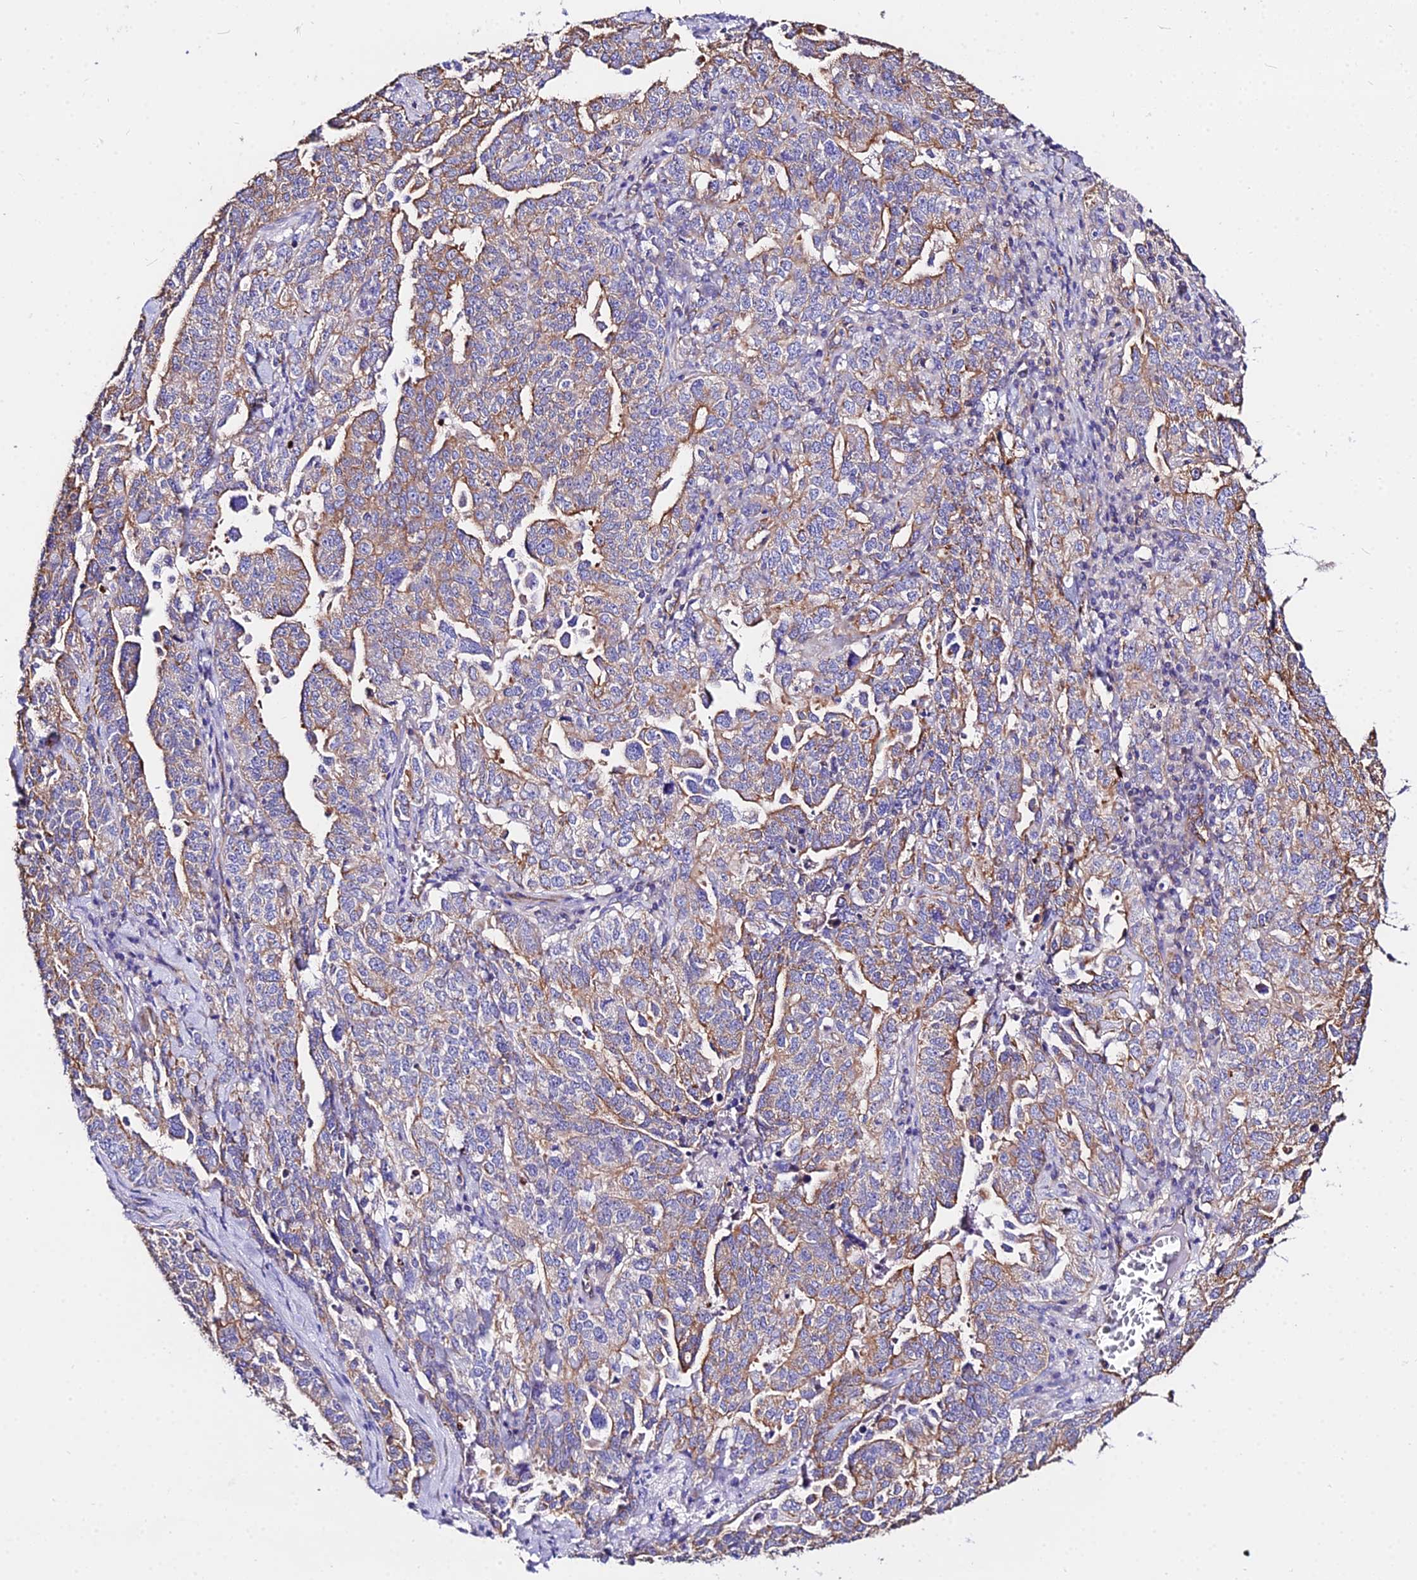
{"staining": {"intensity": "moderate", "quantity": ">75%", "location": "cytoplasmic/membranous"}, "tissue": "ovarian cancer", "cell_type": "Tumor cells", "image_type": "cancer", "snomed": [{"axis": "morphology", "description": "Carcinoma, endometroid"}, {"axis": "topography", "description": "Ovary"}], "caption": "This micrograph shows IHC staining of ovarian endometroid carcinoma, with medium moderate cytoplasmic/membranous expression in approximately >75% of tumor cells.", "gene": "DAW1", "patient": {"sex": "female", "age": 62}}